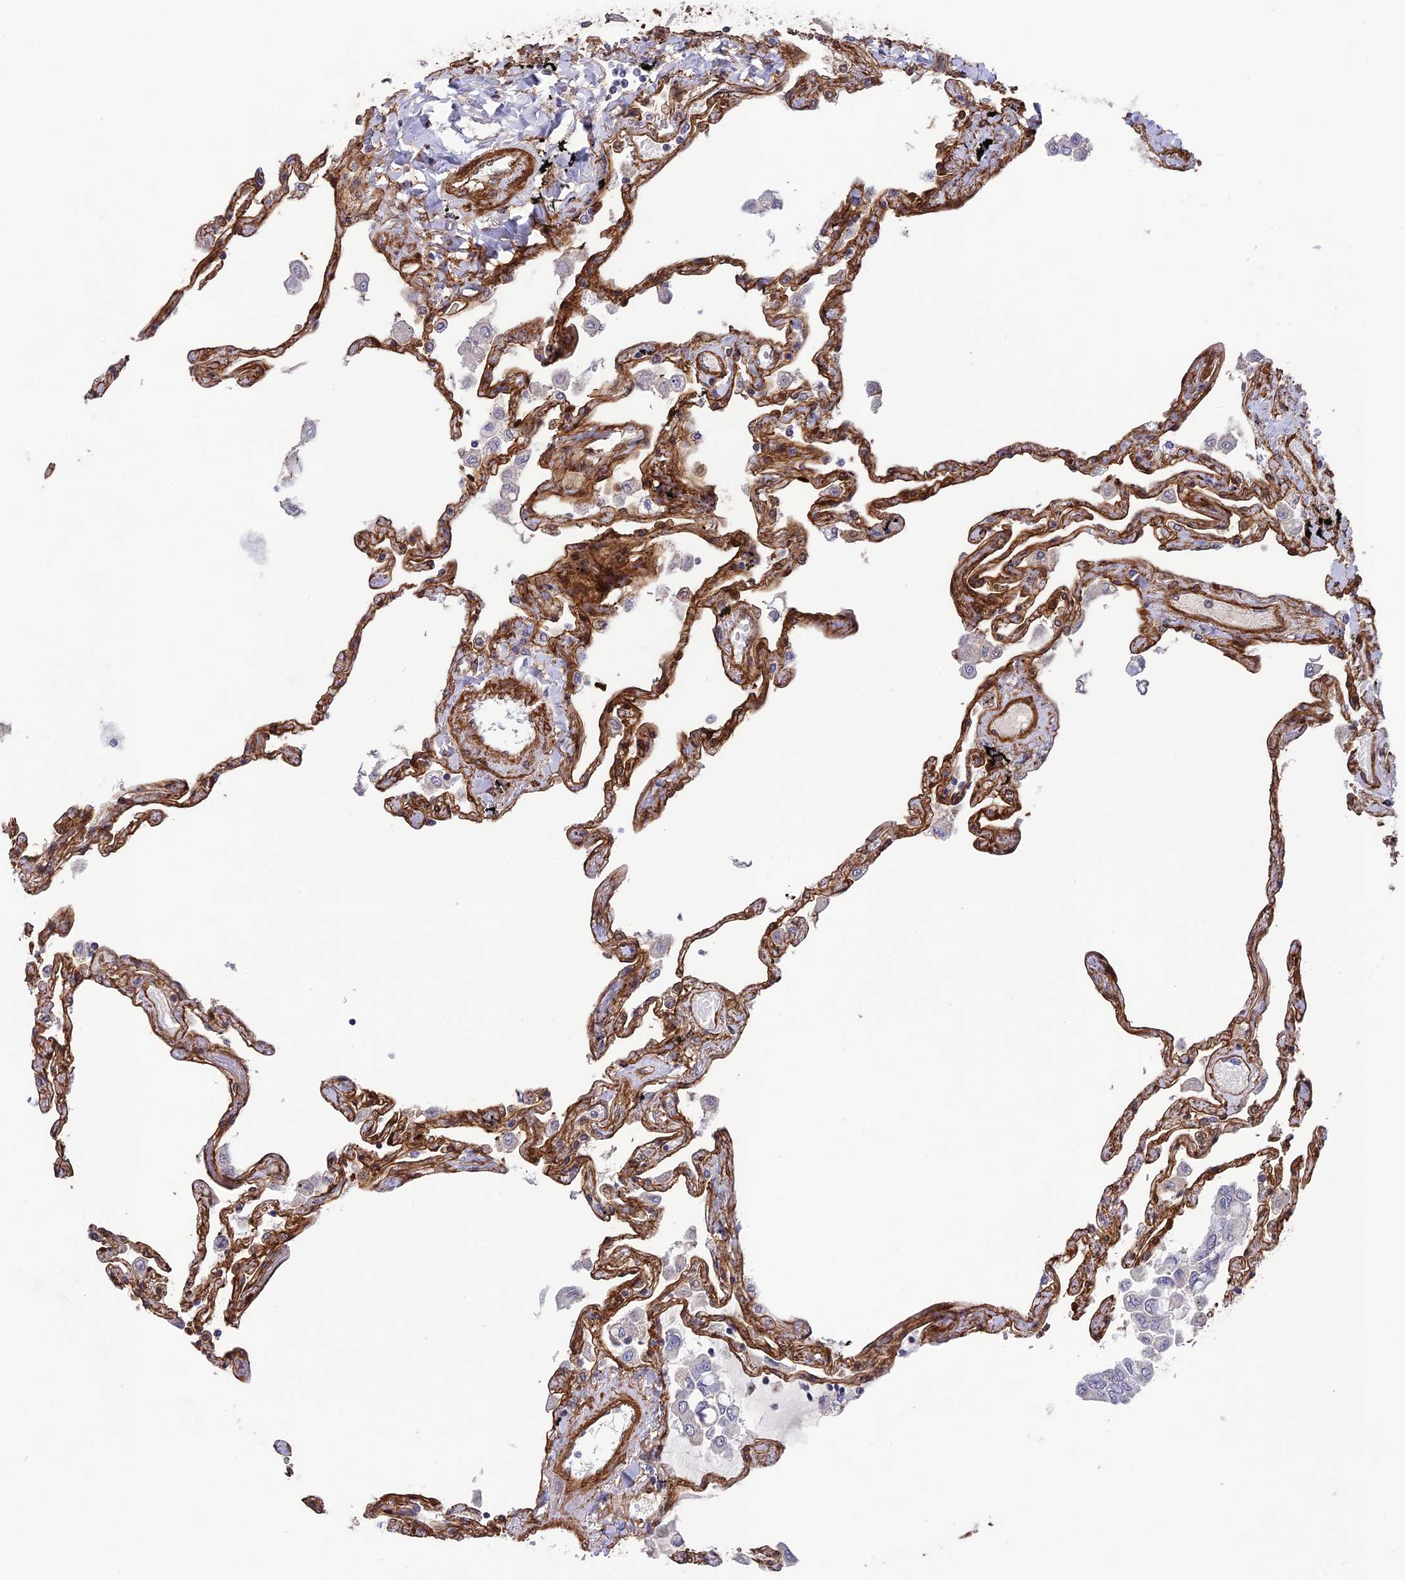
{"staining": {"intensity": "moderate", "quantity": ">75%", "location": "cytoplasmic/membranous"}, "tissue": "lung", "cell_type": "Alveolar cells", "image_type": "normal", "snomed": [{"axis": "morphology", "description": "Normal tissue, NOS"}, {"axis": "topography", "description": "Lung"}], "caption": "Immunohistochemistry (DAB) staining of benign human lung exhibits moderate cytoplasmic/membranous protein staining in approximately >75% of alveolar cells. (DAB (3,3'-diaminobenzidine) IHC, brown staining for protein, blue staining for nuclei).", "gene": "TNS1", "patient": {"sex": "female", "age": 67}}